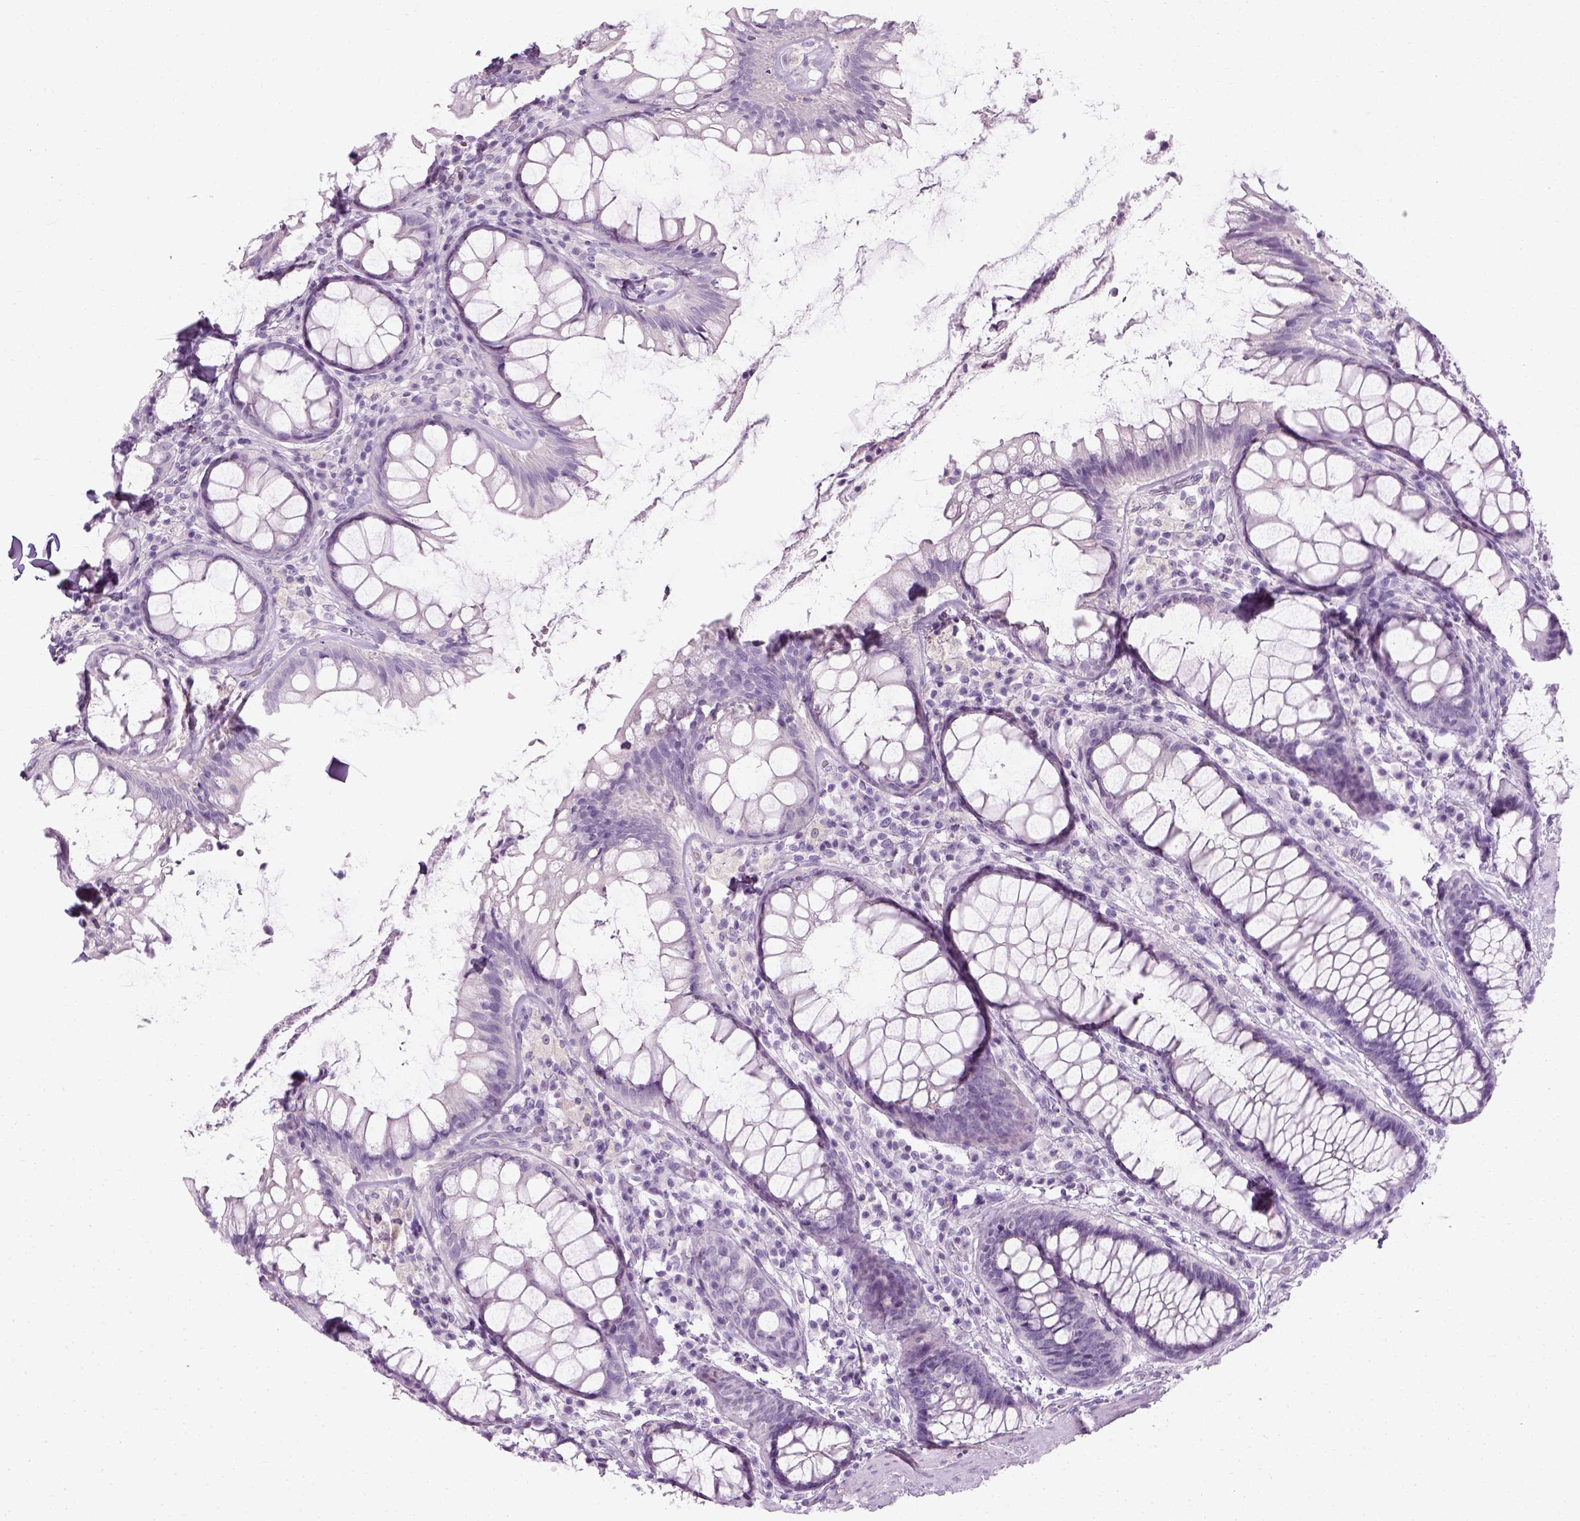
{"staining": {"intensity": "negative", "quantity": "none", "location": "none"}, "tissue": "rectum", "cell_type": "Glandular cells", "image_type": "normal", "snomed": [{"axis": "morphology", "description": "Normal tissue, NOS"}, {"axis": "topography", "description": "Rectum"}], "caption": "DAB immunohistochemical staining of benign rectum demonstrates no significant expression in glandular cells.", "gene": "TH", "patient": {"sex": "male", "age": 72}}